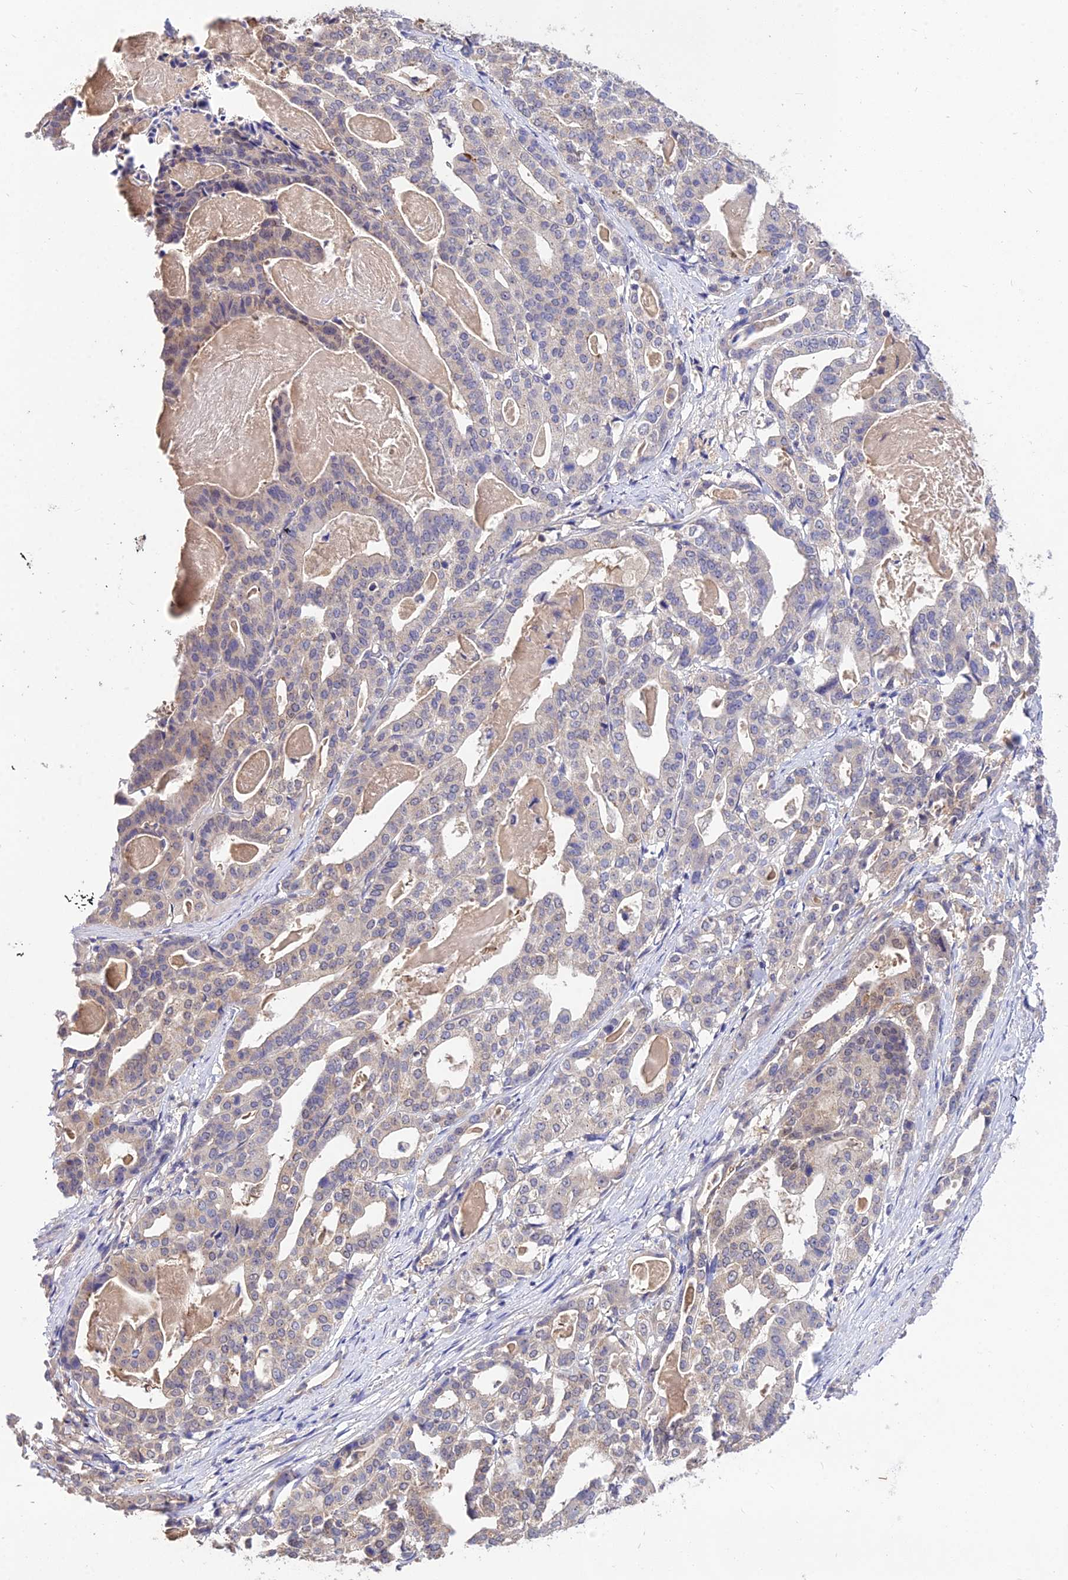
{"staining": {"intensity": "negative", "quantity": "none", "location": "none"}, "tissue": "stomach cancer", "cell_type": "Tumor cells", "image_type": "cancer", "snomed": [{"axis": "morphology", "description": "Adenocarcinoma, NOS"}, {"axis": "topography", "description": "Stomach"}], "caption": "The image demonstrates no staining of tumor cells in stomach cancer (adenocarcinoma).", "gene": "PGK1", "patient": {"sex": "male", "age": 48}}